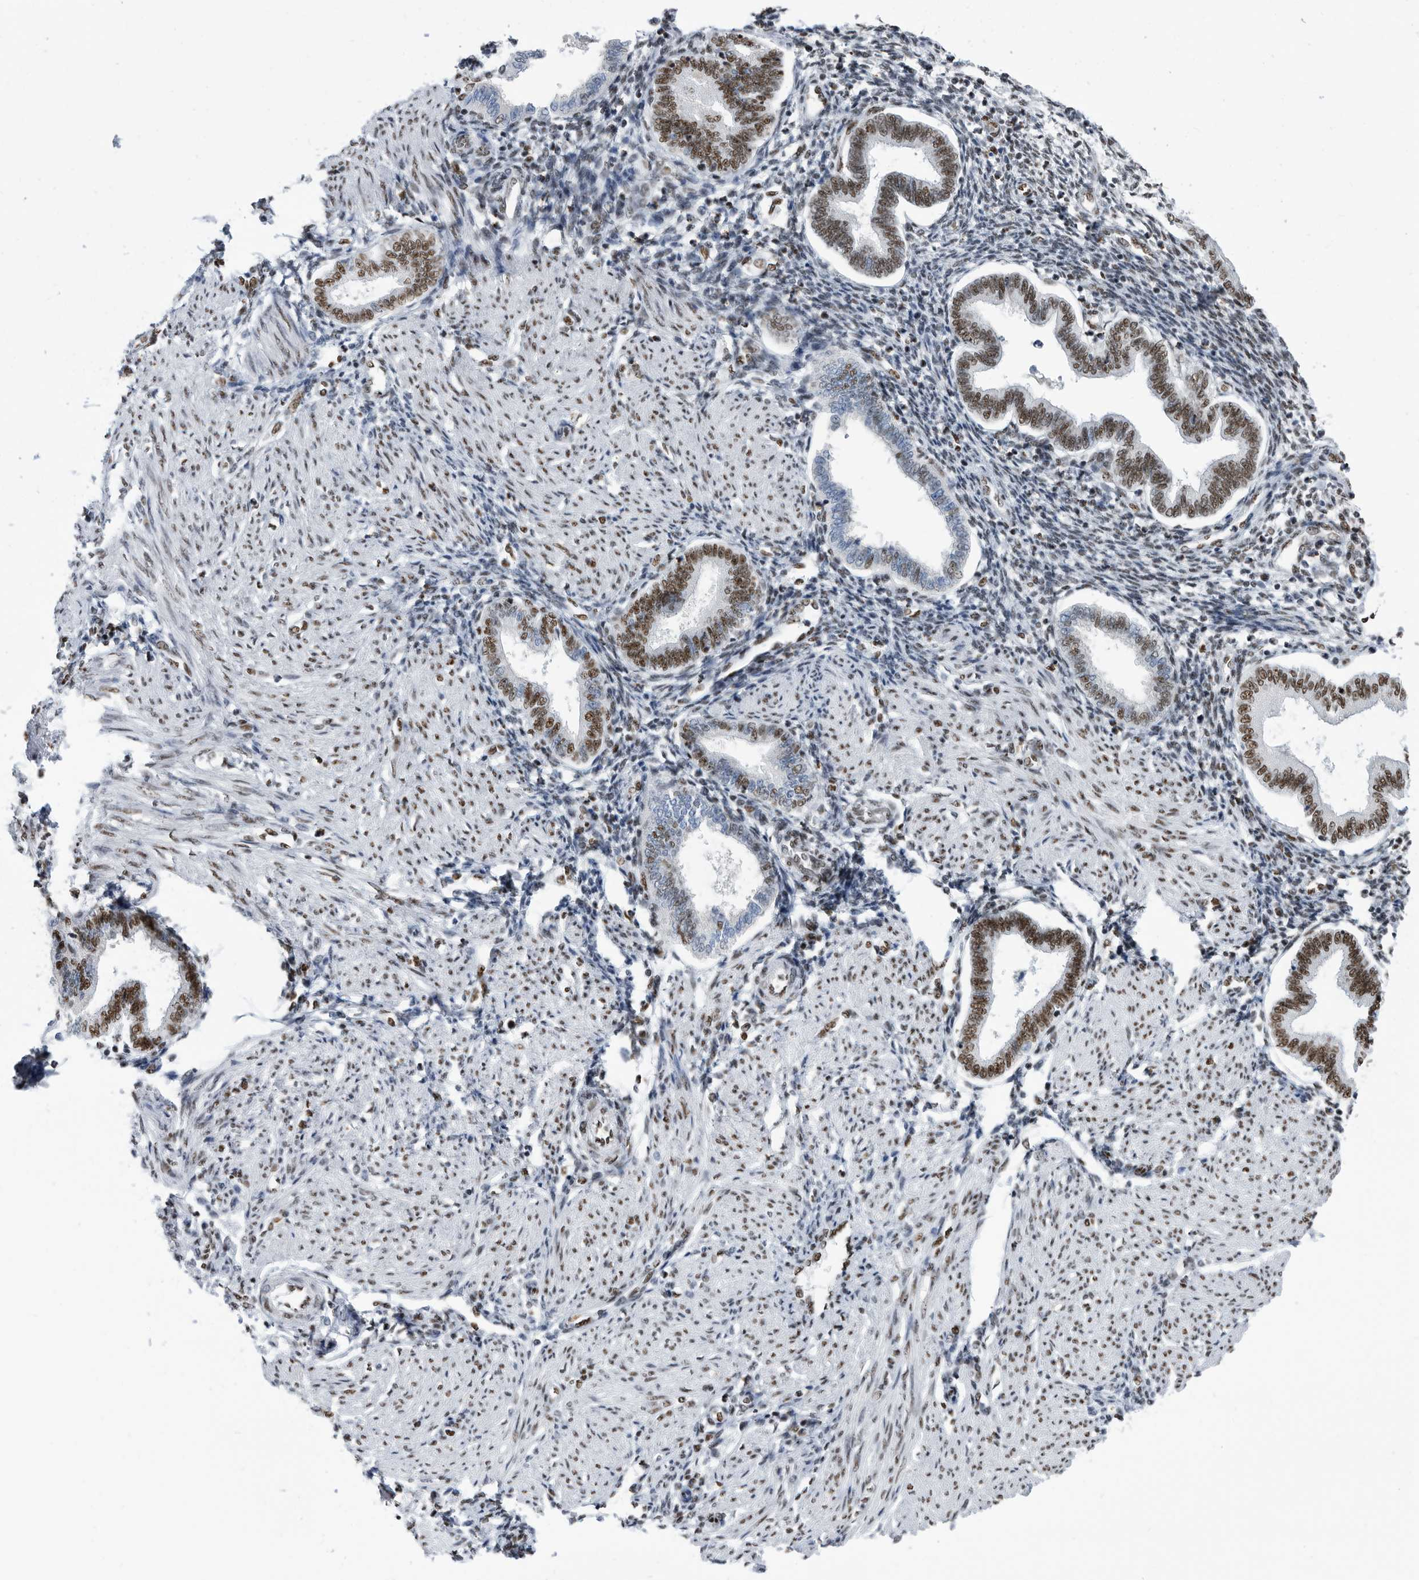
{"staining": {"intensity": "moderate", "quantity": "25%-75%", "location": "nuclear"}, "tissue": "endometrium", "cell_type": "Cells in endometrial stroma", "image_type": "normal", "snomed": [{"axis": "morphology", "description": "Normal tissue, NOS"}, {"axis": "topography", "description": "Endometrium"}], "caption": "Immunohistochemistry (IHC) photomicrograph of benign endometrium stained for a protein (brown), which displays medium levels of moderate nuclear positivity in approximately 25%-75% of cells in endometrial stroma.", "gene": "SF3A1", "patient": {"sex": "female", "age": 53}}